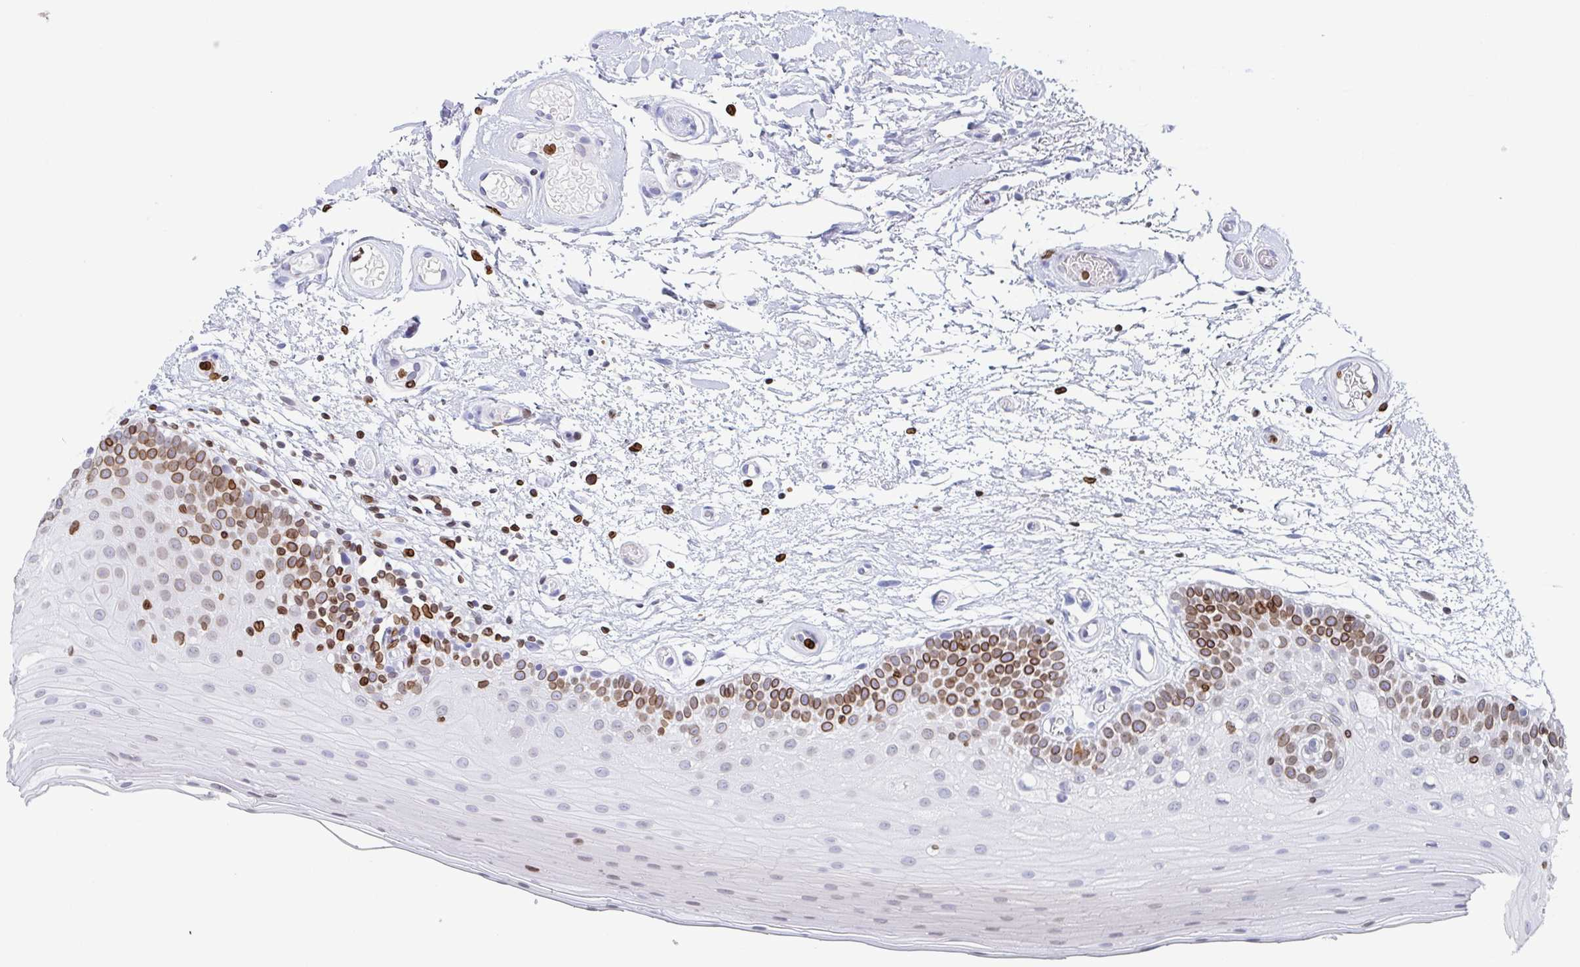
{"staining": {"intensity": "moderate", "quantity": "25%-75%", "location": "cytoplasmic/membranous,nuclear"}, "tissue": "oral mucosa", "cell_type": "Squamous epithelial cells", "image_type": "normal", "snomed": [{"axis": "morphology", "description": "Normal tissue, NOS"}, {"axis": "morphology", "description": "Squamous cell carcinoma, NOS"}, {"axis": "topography", "description": "Oral tissue"}, {"axis": "topography", "description": "Tounge, NOS"}, {"axis": "topography", "description": "Head-Neck"}], "caption": "Squamous epithelial cells reveal moderate cytoplasmic/membranous,nuclear positivity in approximately 25%-75% of cells in unremarkable oral mucosa. (Stains: DAB (3,3'-diaminobenzidine) in brown, nuclei in blue, Microscopy: brightfield microscopy at high magnification).", "gene": "BTBD7", "patient": {"sex": "male", "age": 62}}